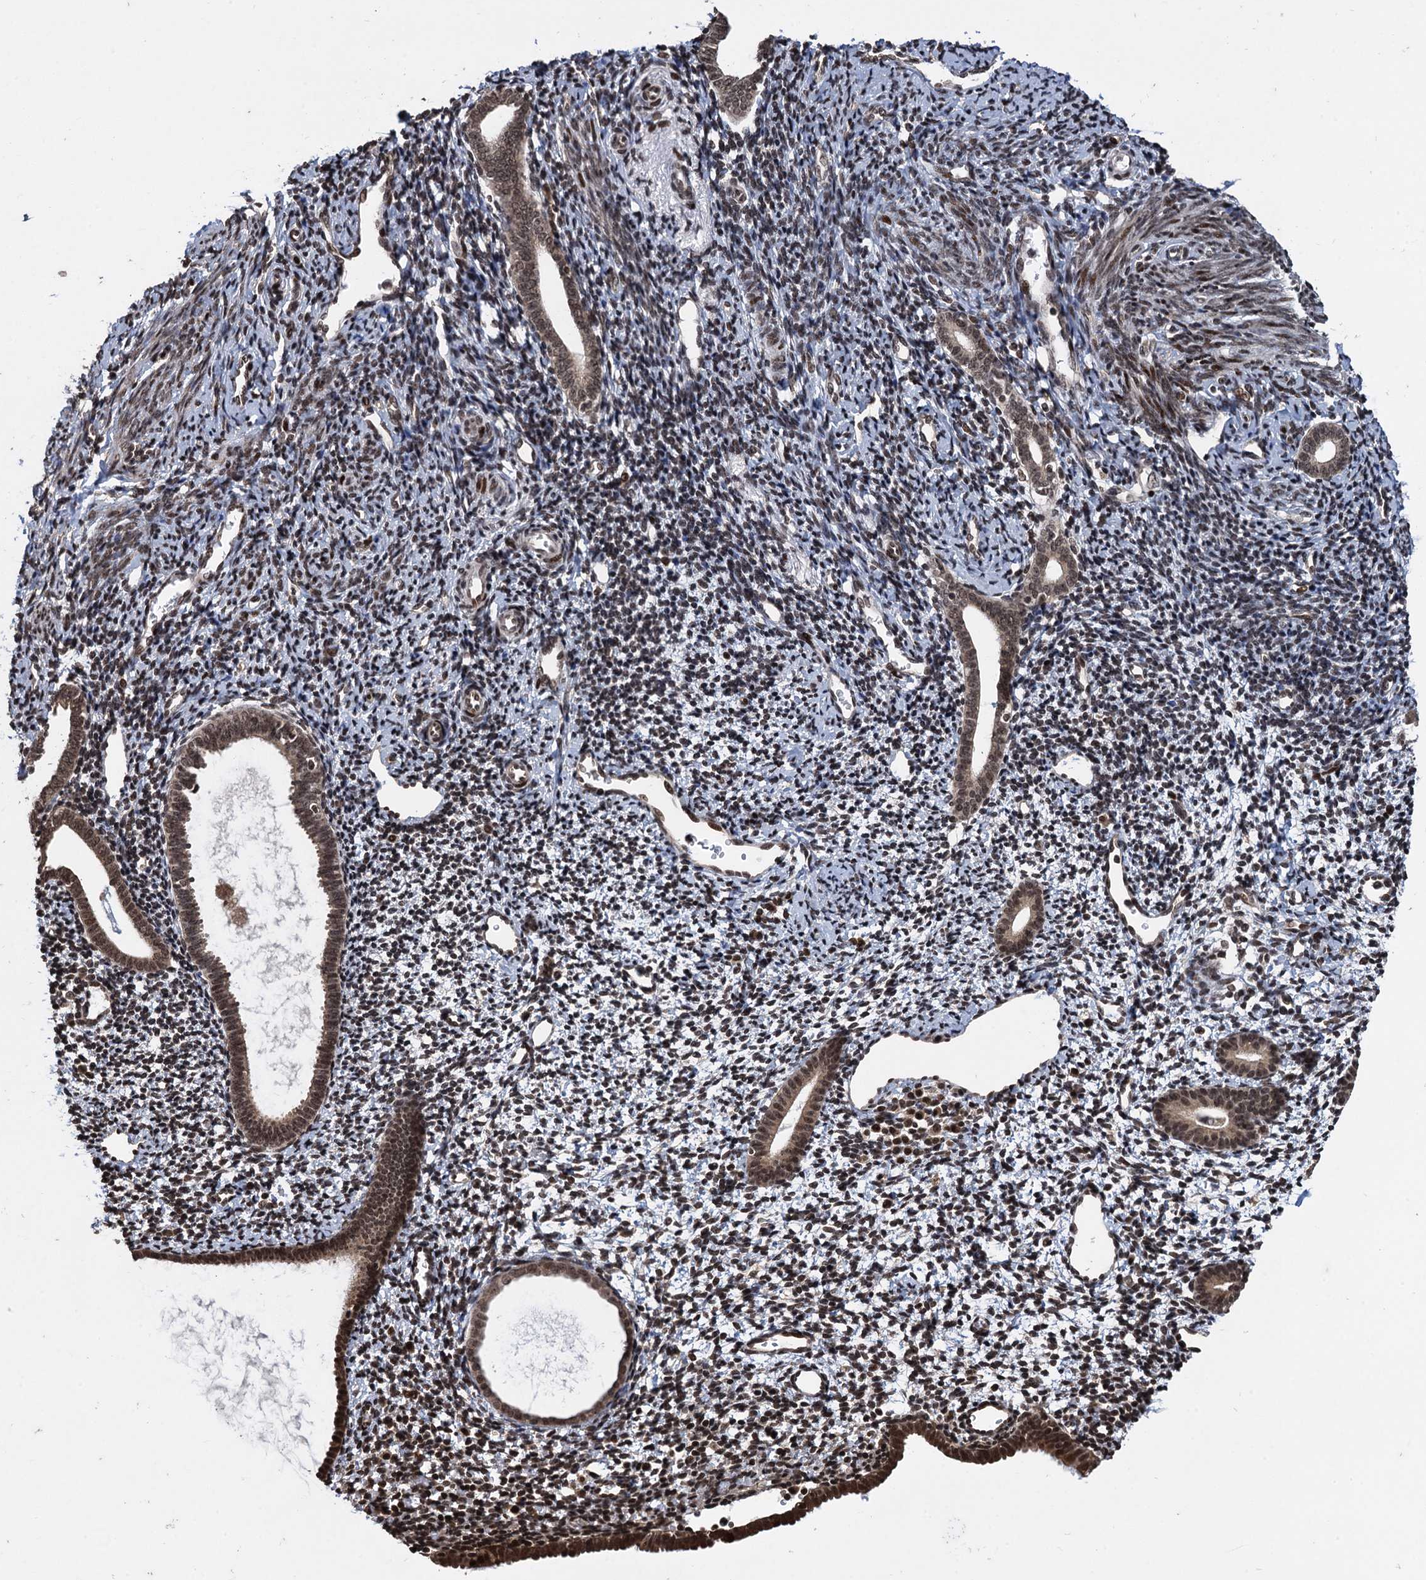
{"staining": {"intensity": "moderate", "quantity": "25%-75%", "location": "cytoplasmic/membranous,nuclear"}, "tissue": "endometrium", "cell_type": "Cells in endometrial stroma", "image_type": "normal", "snomed": [{"axis": "morphology", "description": "Normal tissue, NOS"}, {"axis": "topography", "description": "Endometrium"}], "caption": "IHC histopathology image of benign human endometrium stained for a protein (brown), which reveals medium levels of moderate cytoplasmic/membranous,nuclear staining in approximately 25%-75% of cells in endometrial stroma.", "gene": "ZNF169", "patient": {"sex": "female", "age": 56}}